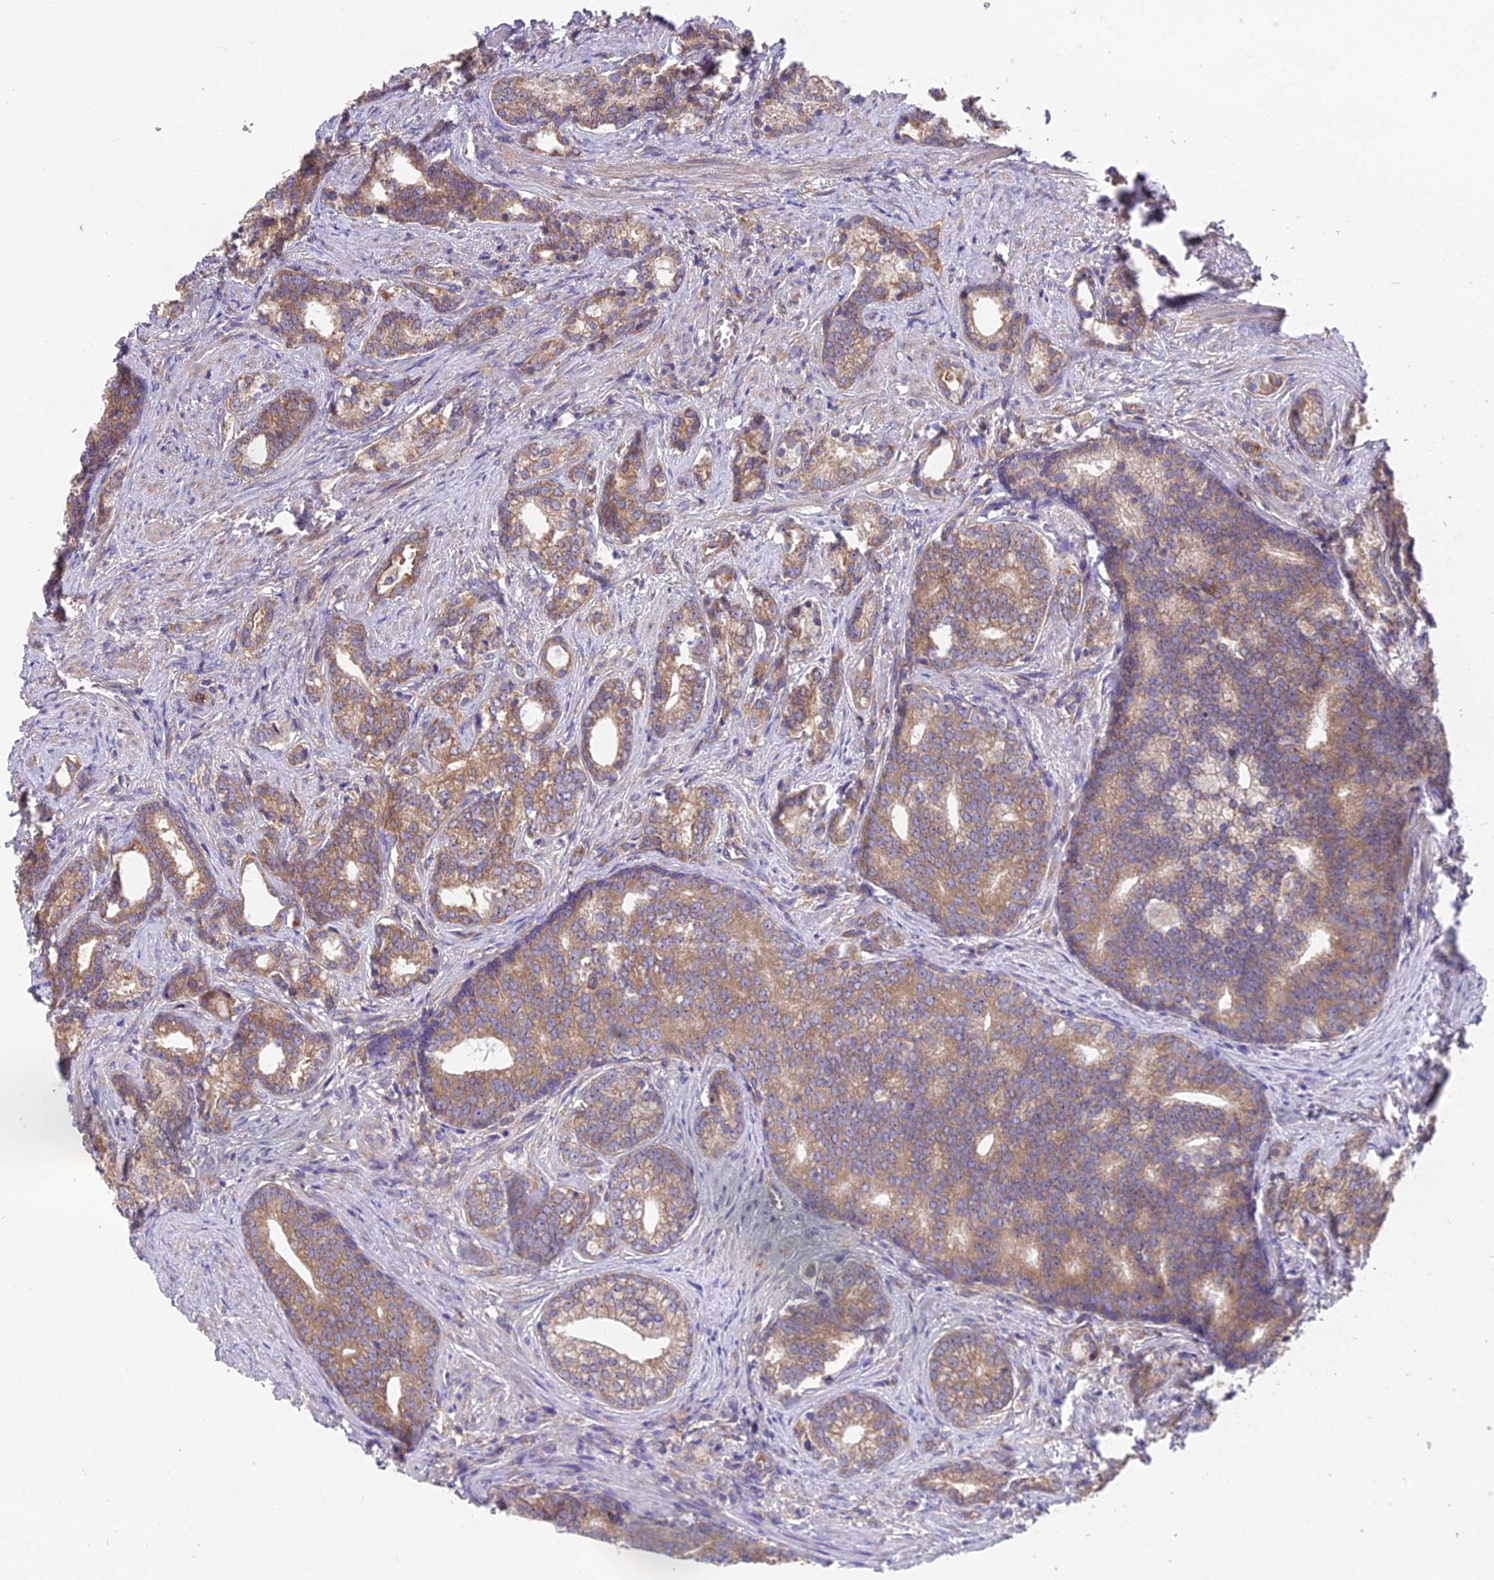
{"staining": {"intensity": "moderate", "quantity": ">75%", "location": "cytoplasmic/membranous"}, "tissue": "prostate cancer", "cell_type": "Tumor cells", "image_type": "cancer", "snomed": [{"axis": "morphology", "description": "Adenocarcinoma, Low grade"}, {"axis": "topography", "description": "Prostate"}], "caption": "A micrograph of human prostate low-grade adenocarcinoma stained for a protein displays moderate cytoplasmic/membranous brown staining in tumor cells. The staining is performed using DAB (3,3'-diaminobenzidine) brown chromogen to label protein expression. The nuclei are counter-stained blue using hematoxylin.", "gene": "BLOC1S4", "patient": {"sex": "male", "age": 71}}